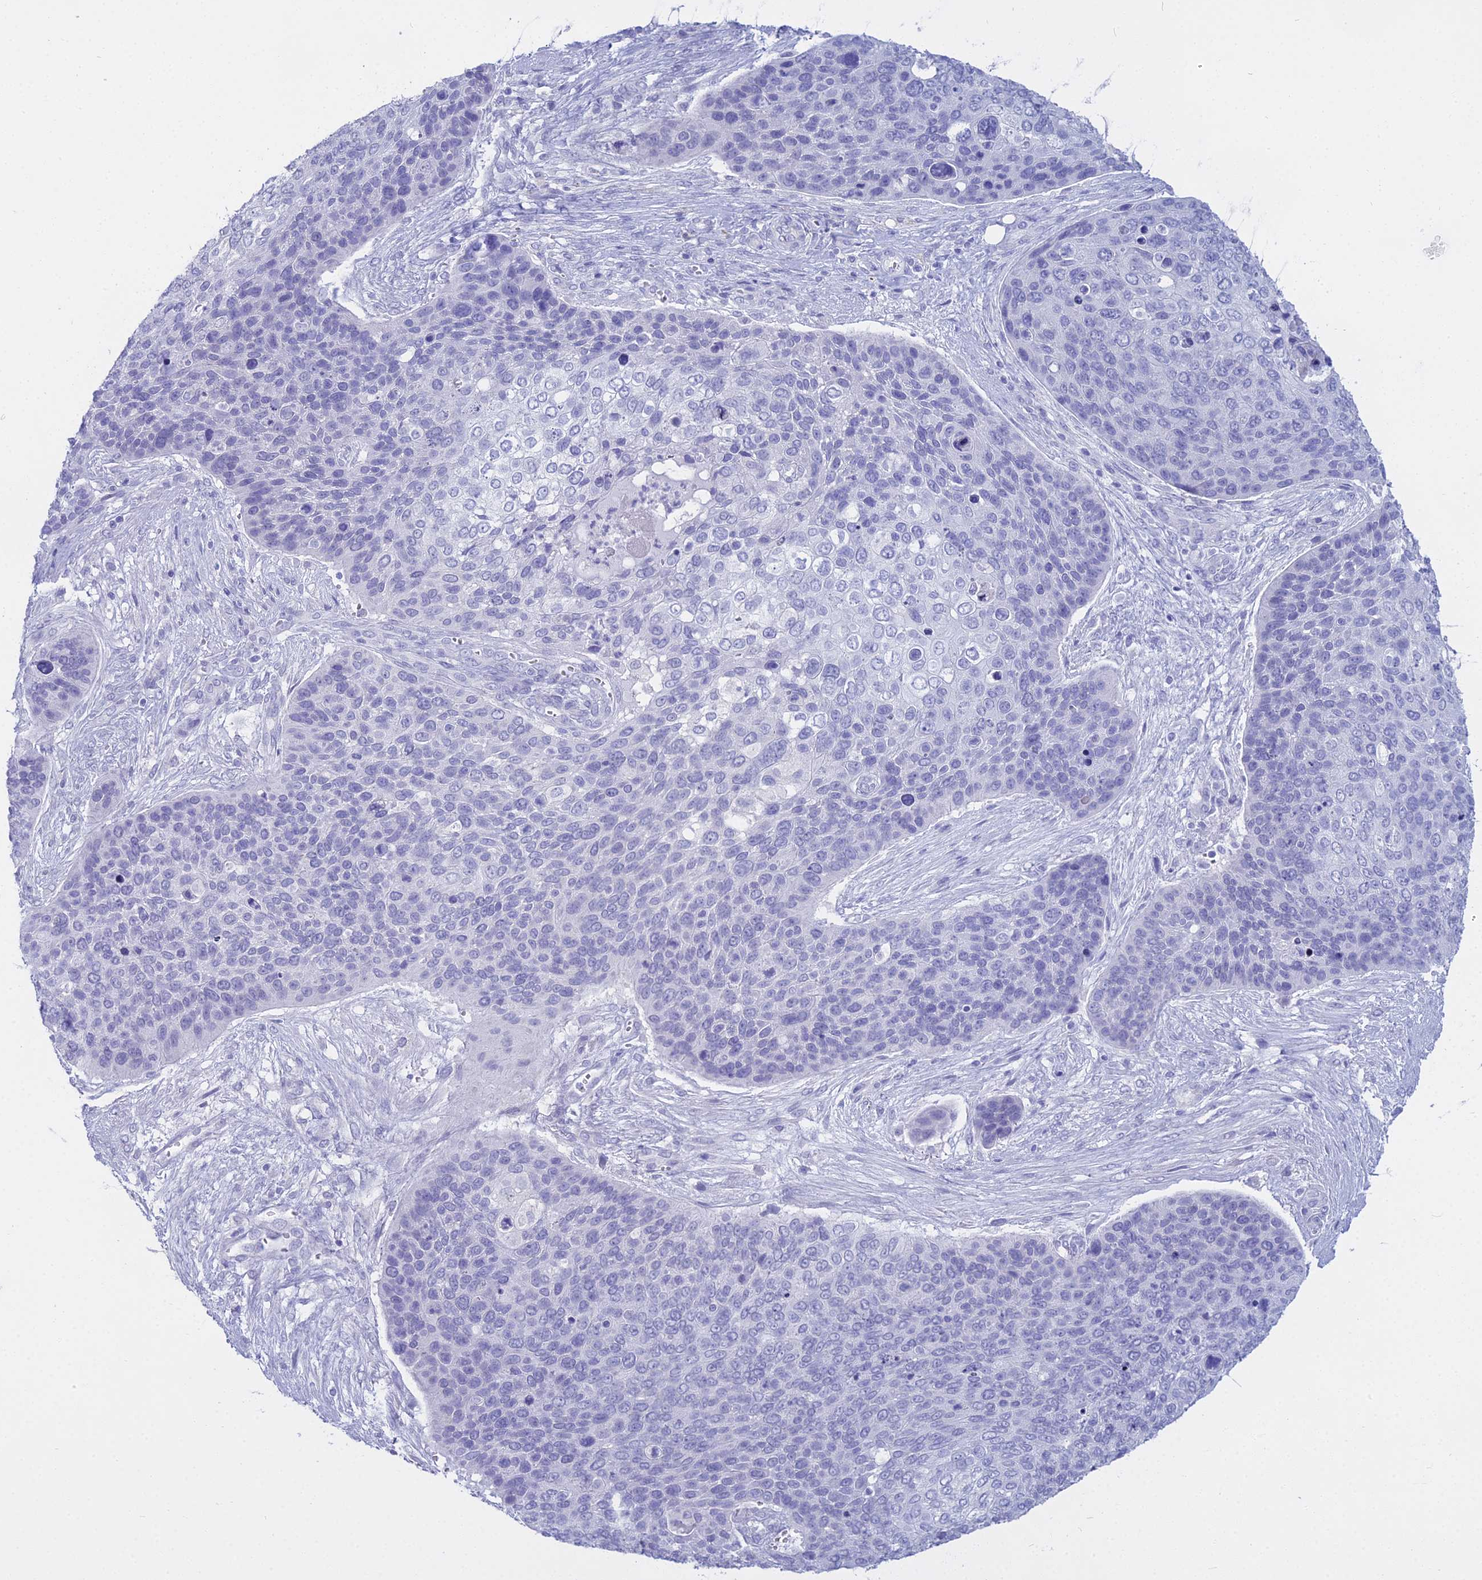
{"staining": {"intensity": "negative", "quantity": "none", "location": "none"}, "tissue": "skin cancer", "cell_type": "Tumor cells", "image_type": "cancer", "snomed": [{"axis": "morphology", "description": "Basal cell carcinoma"}, {"axis": "topography", "description": "Skin"}], "caption": "Tumor cells show no significant positivity in skin basal cell carcinoma.", "gene": "ALPP", "patient": {"sex": "female", "age": 74}}